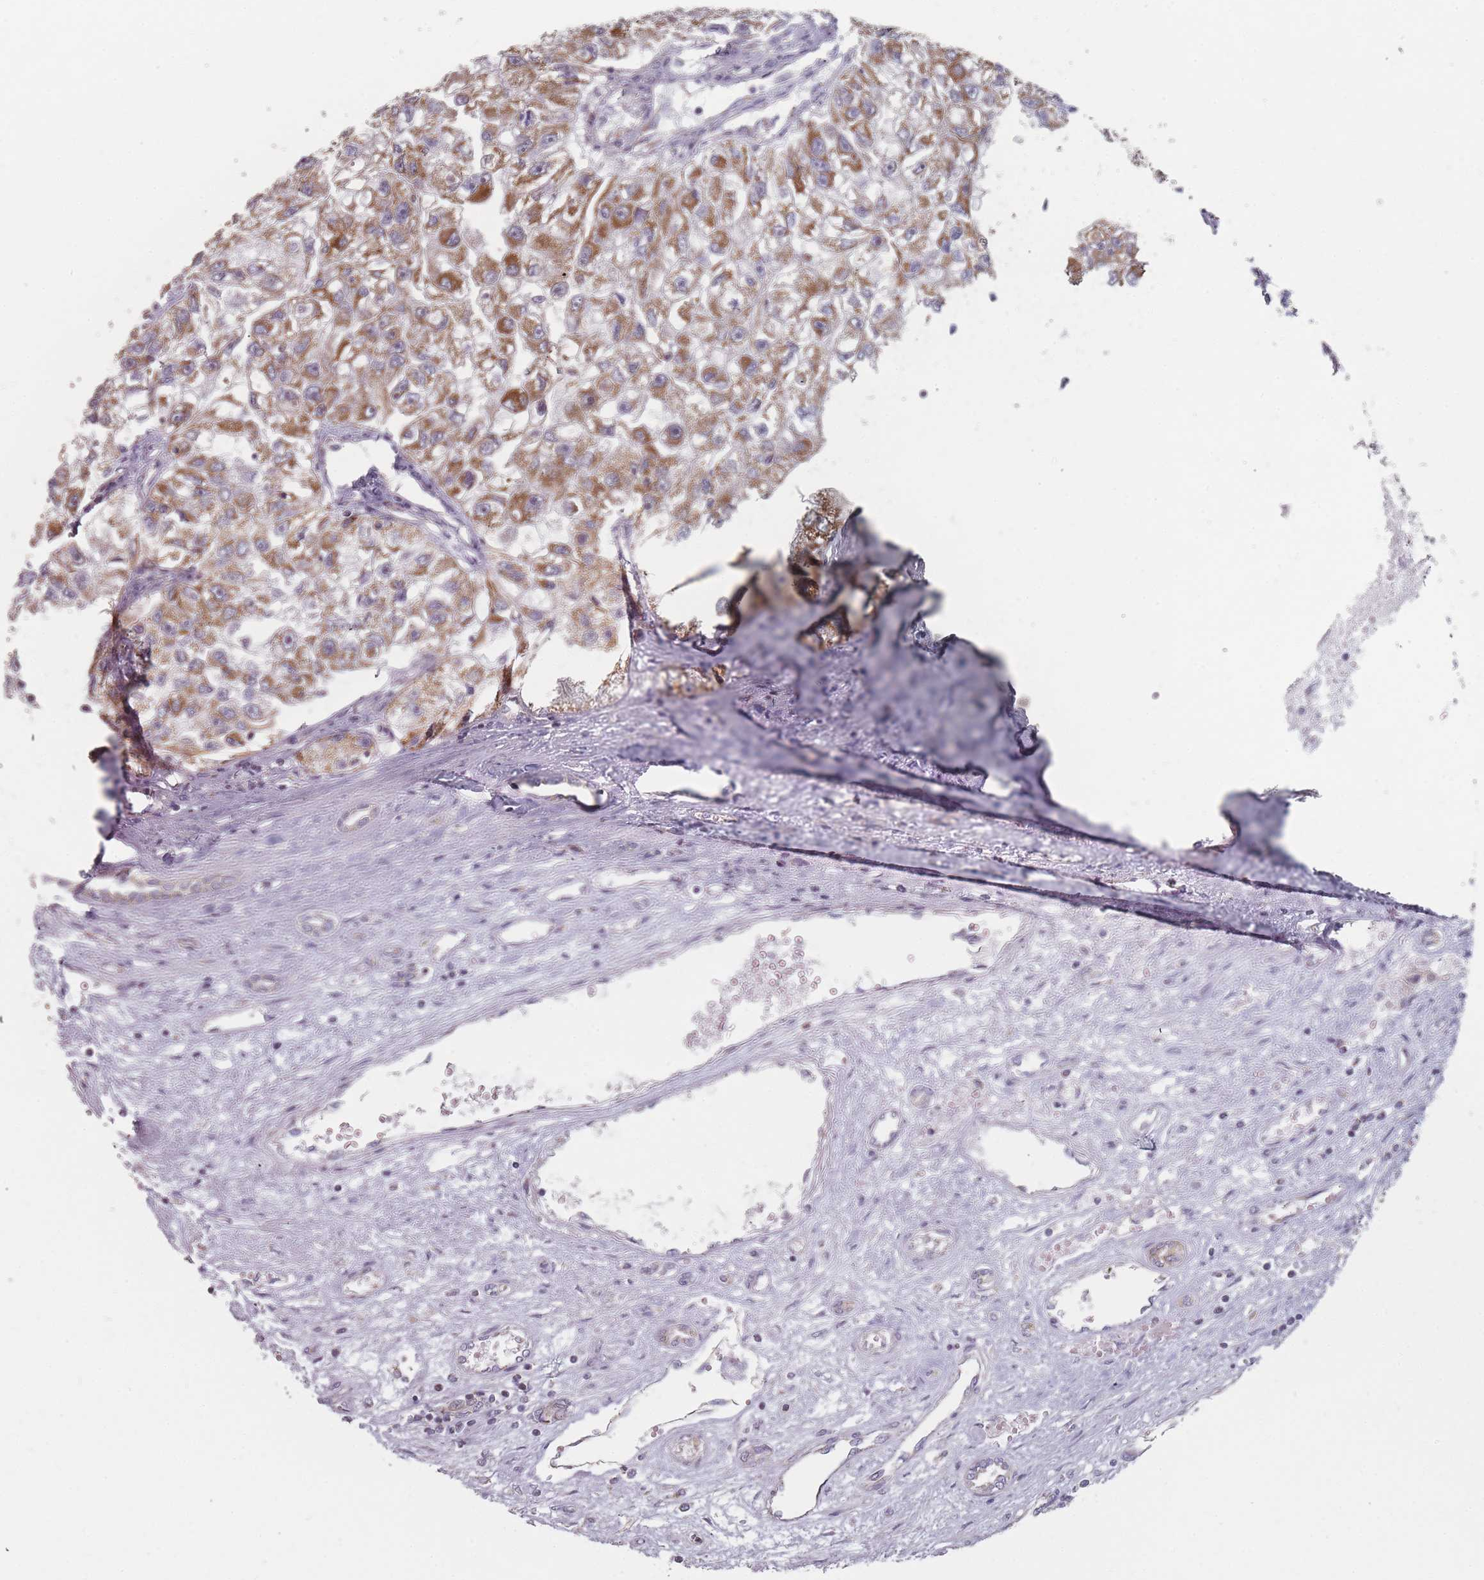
{"staining": {"intensity": "strong", "quantity": ">75%", "location": "cytoplasmic/membranous"}, "tissue": "renal cancer", "cell_type": "Tumor cells", "image_type": "cancer", "snomed": [{"axis": "morphology", "description": "Adenocarcinoma, NOS"}, {"axis": "topography", "description": "Kidney"}], "caption": "Renal cancer (adenocarcinoma) stained for a protein (brown) shows strong cytoplasmic/membranous positive expression in approximately >75% of tumor cells.", "gene": "PSMB3", "patient": {"sex": "male", "age": 63}}